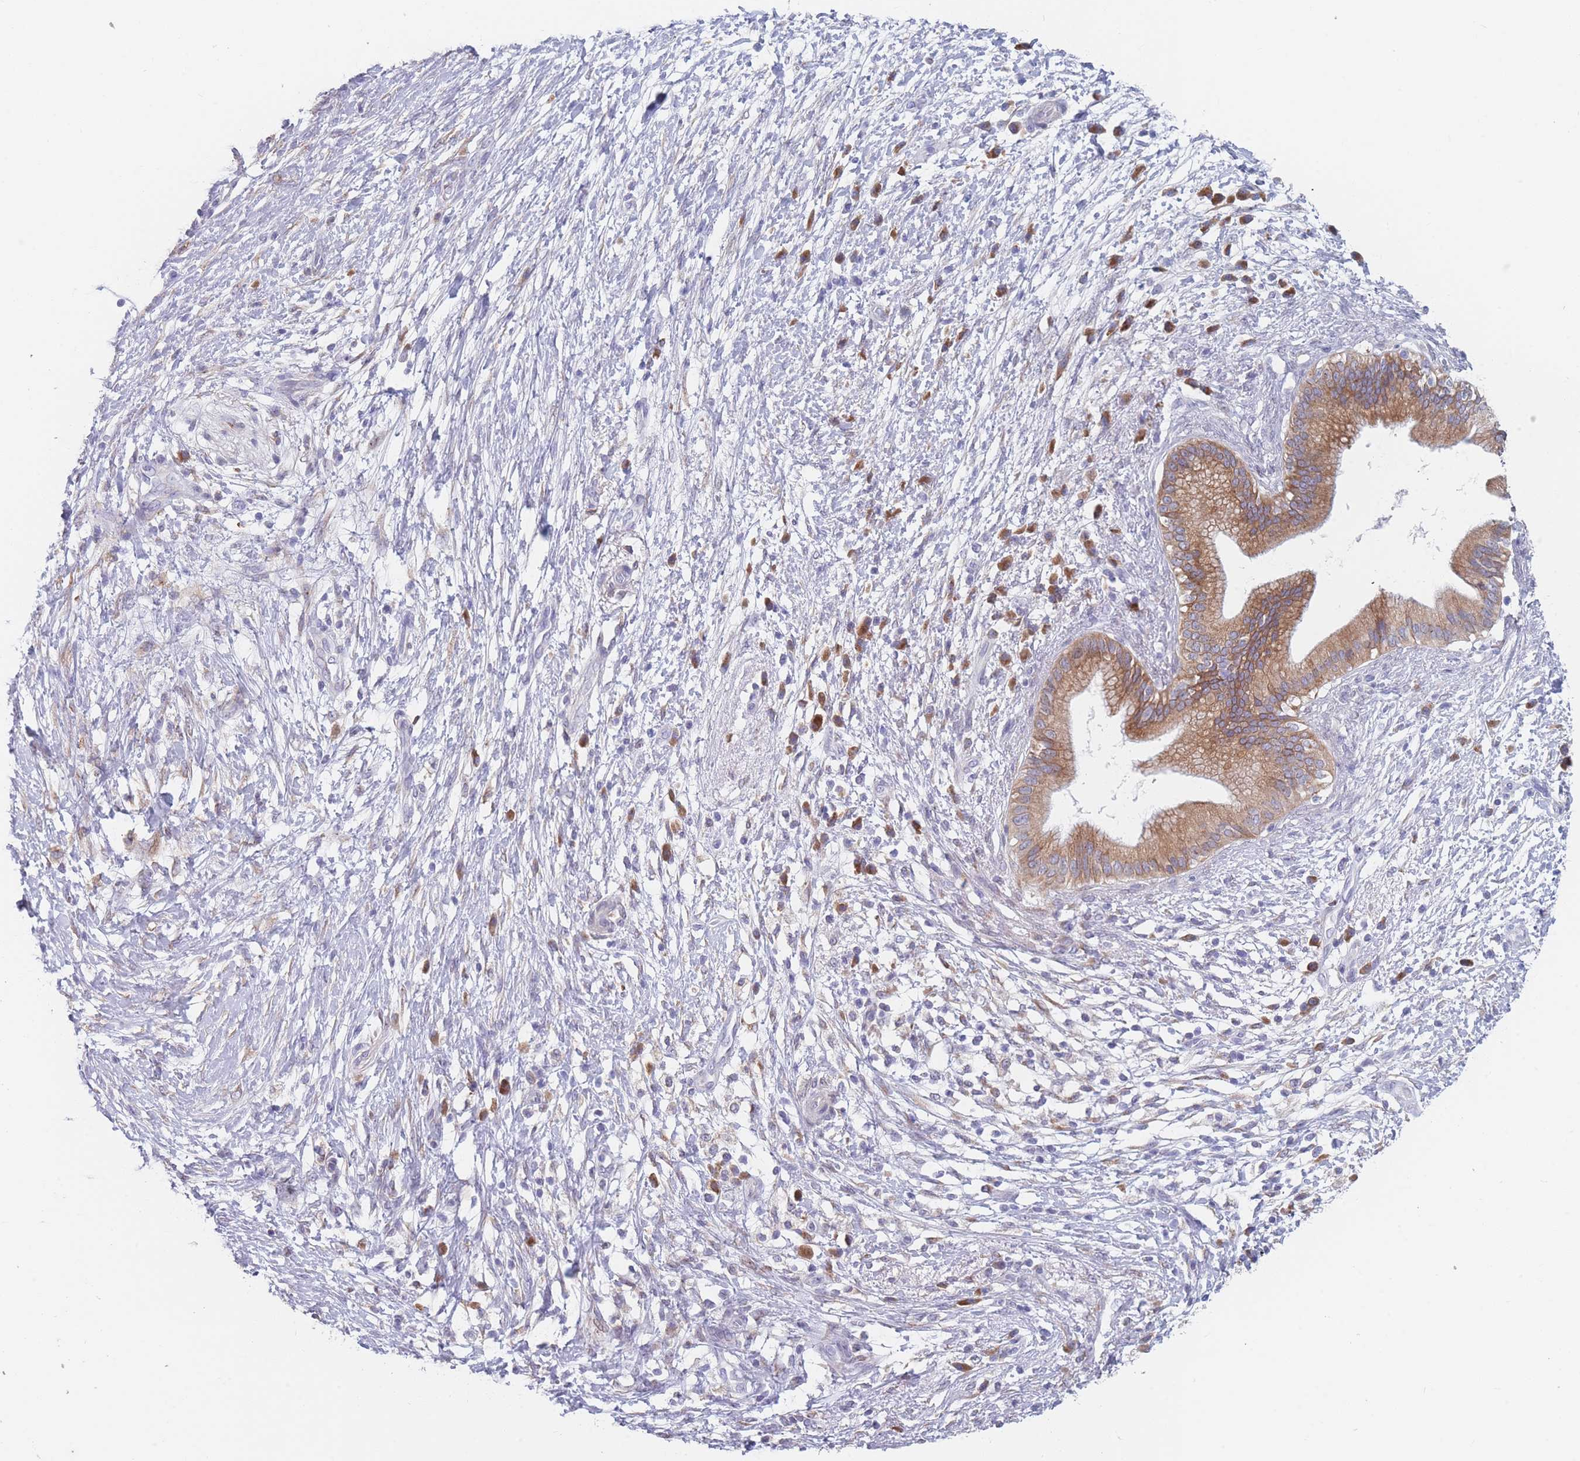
{"staining": {"intensity": "moderate", "quantity": ">75%", "location": "cytoplasmic/membranous"}, "tissue": "pancreatic cancer", "cell_type": "Tumor cells", "image_type": "cancer", "snomed": [{"axis": "morphology", "description": "Adenocarcinoma, NOS"}, {"axis": "topography", "description": "Pancreas"}], "caption": "Immunohistochemical staining of human adenocarcinoma (pancreatic) exhibits moderate cytoplasmic/membranous protein expression in about >75% of tumor cells.", "gene": "TMED10", "patient": {"sex": "female", "age": 72}}